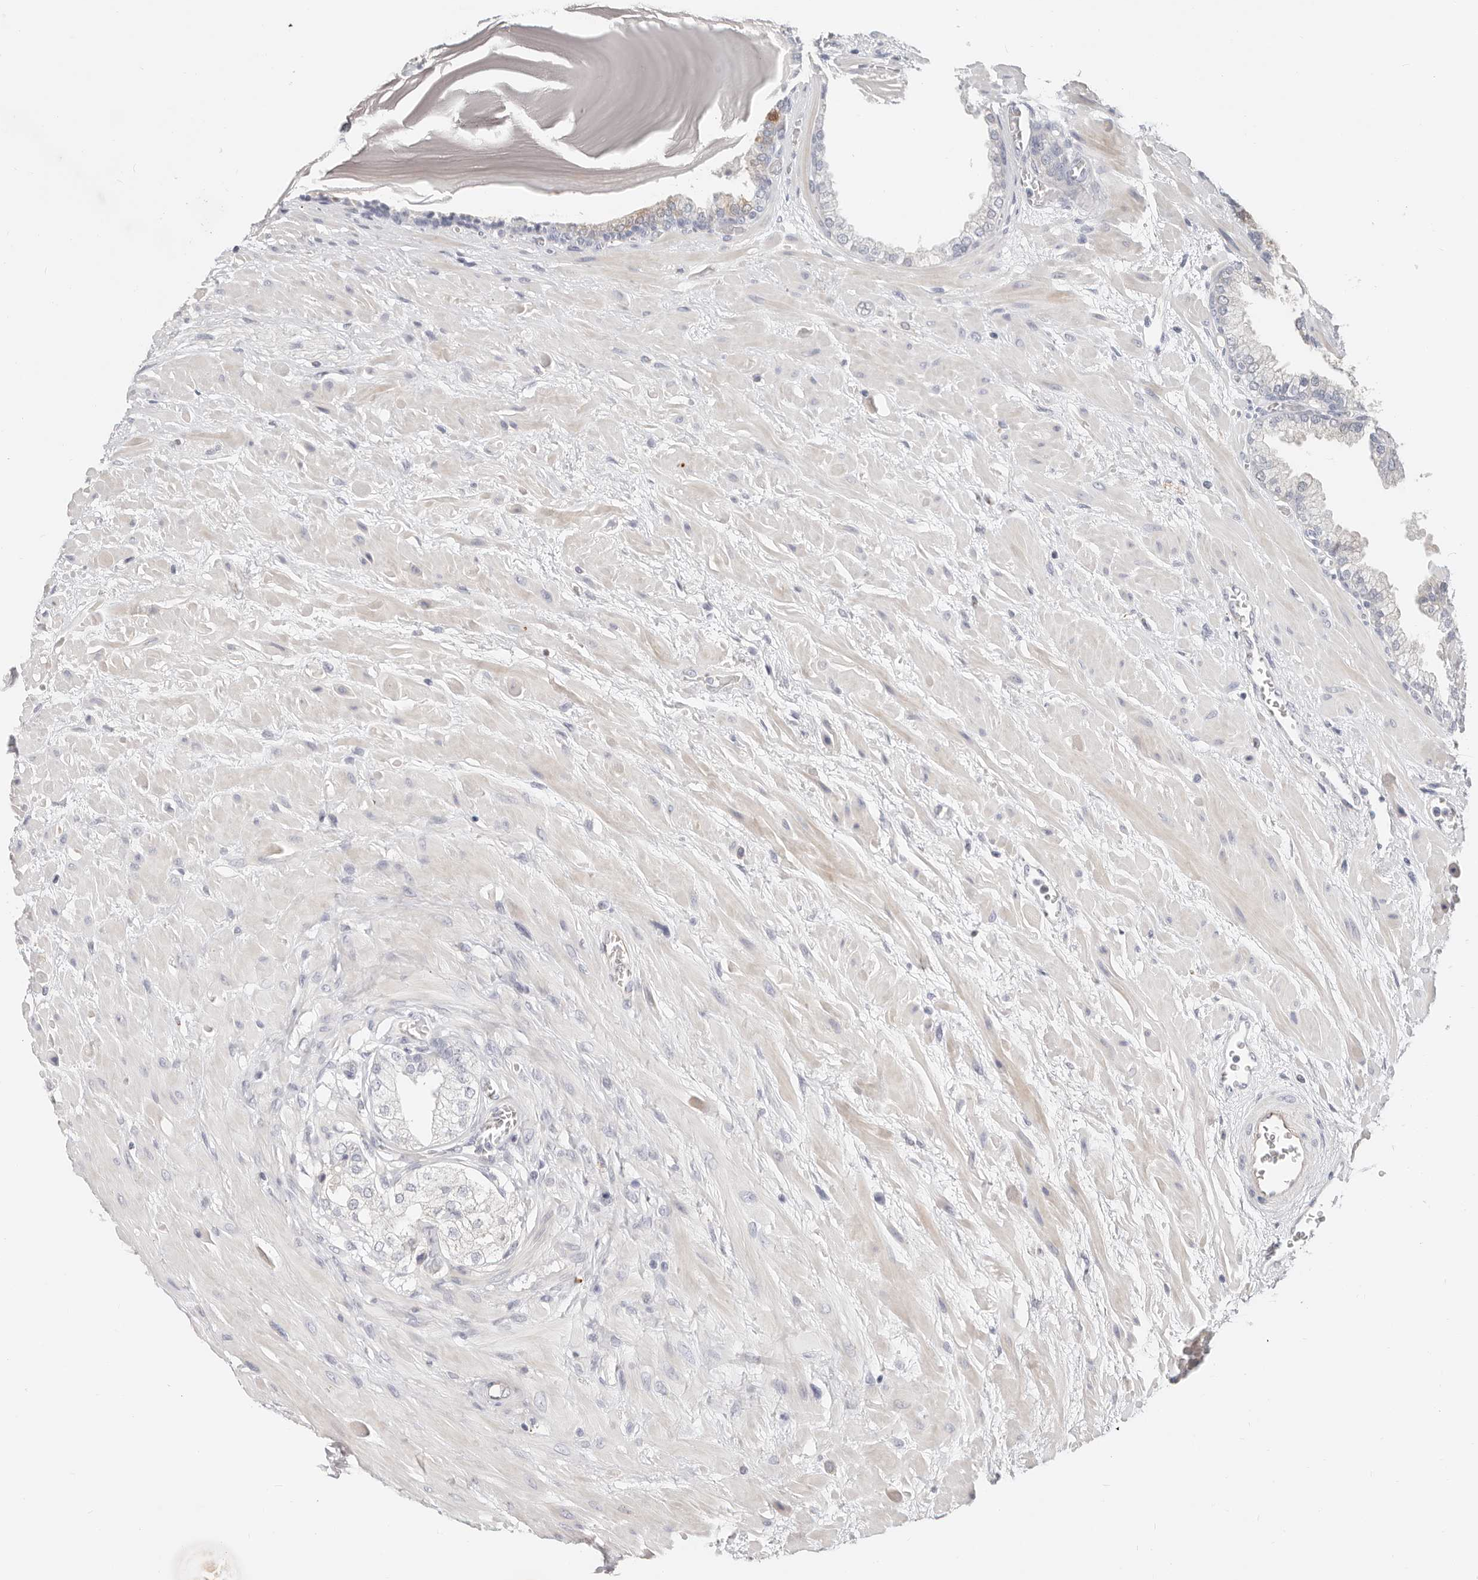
{"staining": {"intensity": "moderate", "quantity": "<25%", "location": "cytoplasmic/membranous,nuclear"}, "tissue": "prostate", "cell_type": "Glandular cells", "image_type": "normal", "snomed": [{"axis": "morphology", "description": "Normal tissue, NOS"}, {"axis": "topography", "description": "Prostate"}], "caption": "IHC staining of normal prostate, which shows low levels of moderate cytoplasmic/membranous,nuclear staining in approximately <25% of glandular cells indicating moderate cytoplasmic/membranous,nuclear protein staining. The staining was performed using DAB (3,3'-diaminobenzidine) (brown) for protein detection and nuclei were counterstained in hematoxylin (blue).", "gene": "ZRANB1", "patient": {"sex": "male", "age": 48}}